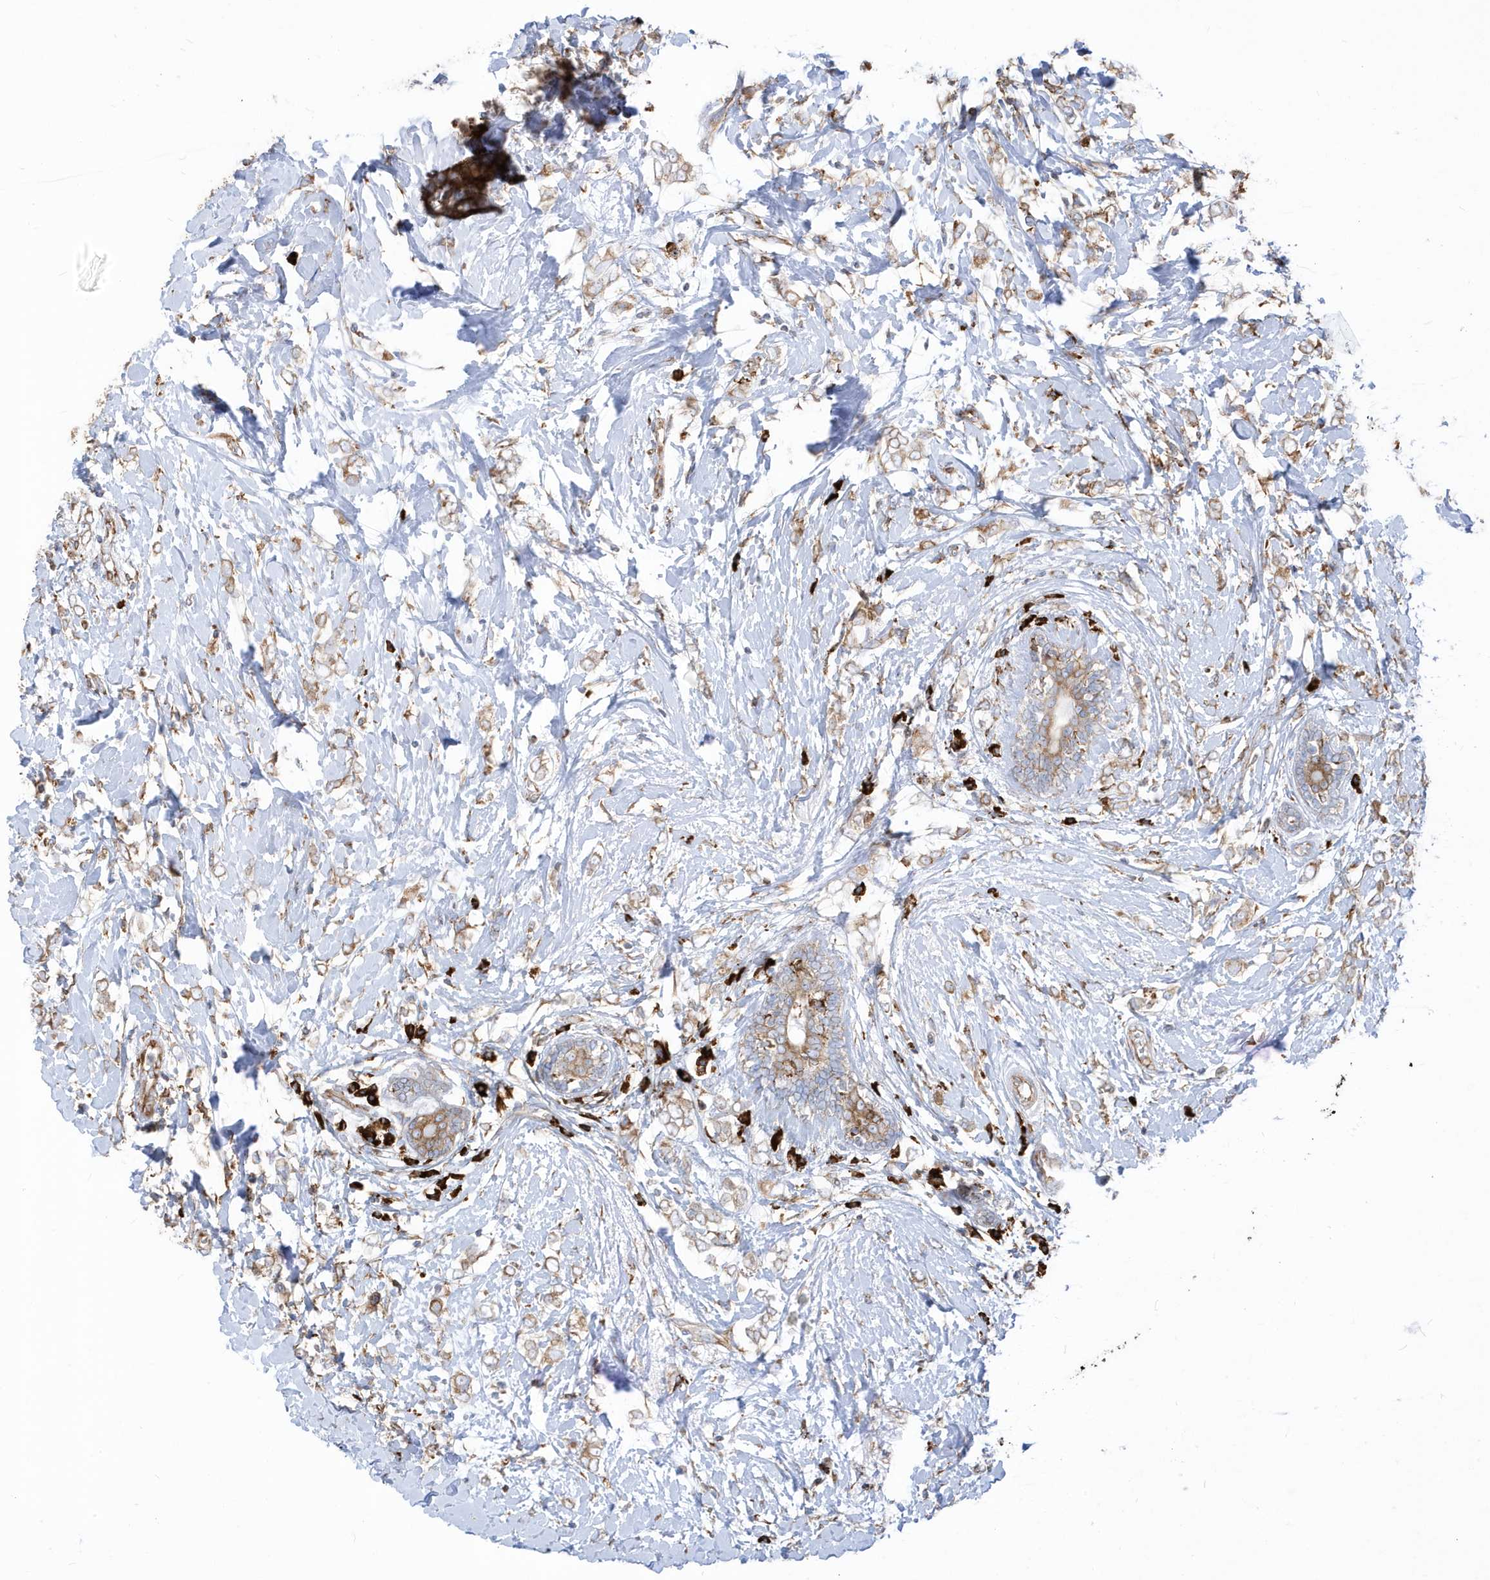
{"staining": {"intensity": "moderate", "quantity": ">75%", "location": "cytoplasmic/membranous"}, "tissue": "breast cancer", "cell_type": "Tumor cells", "image_type": "cancer", "snomed": [{"axis": "morphology", "description": "Normal tissue, NOS"}, {"axis": "morphology", "description": "Lobular carcinoma"}, {"axis": "topography", "description": "Breast"}], "caption": "There is medium levels of moderate cytoplasmic/membranous staining in tumor cells of breast lobular carcinoma, as demonstrated by immunohistochemical staining (brown color).", "gene": "PDIA6", "patient": {"sex": "female", "age": 47}}